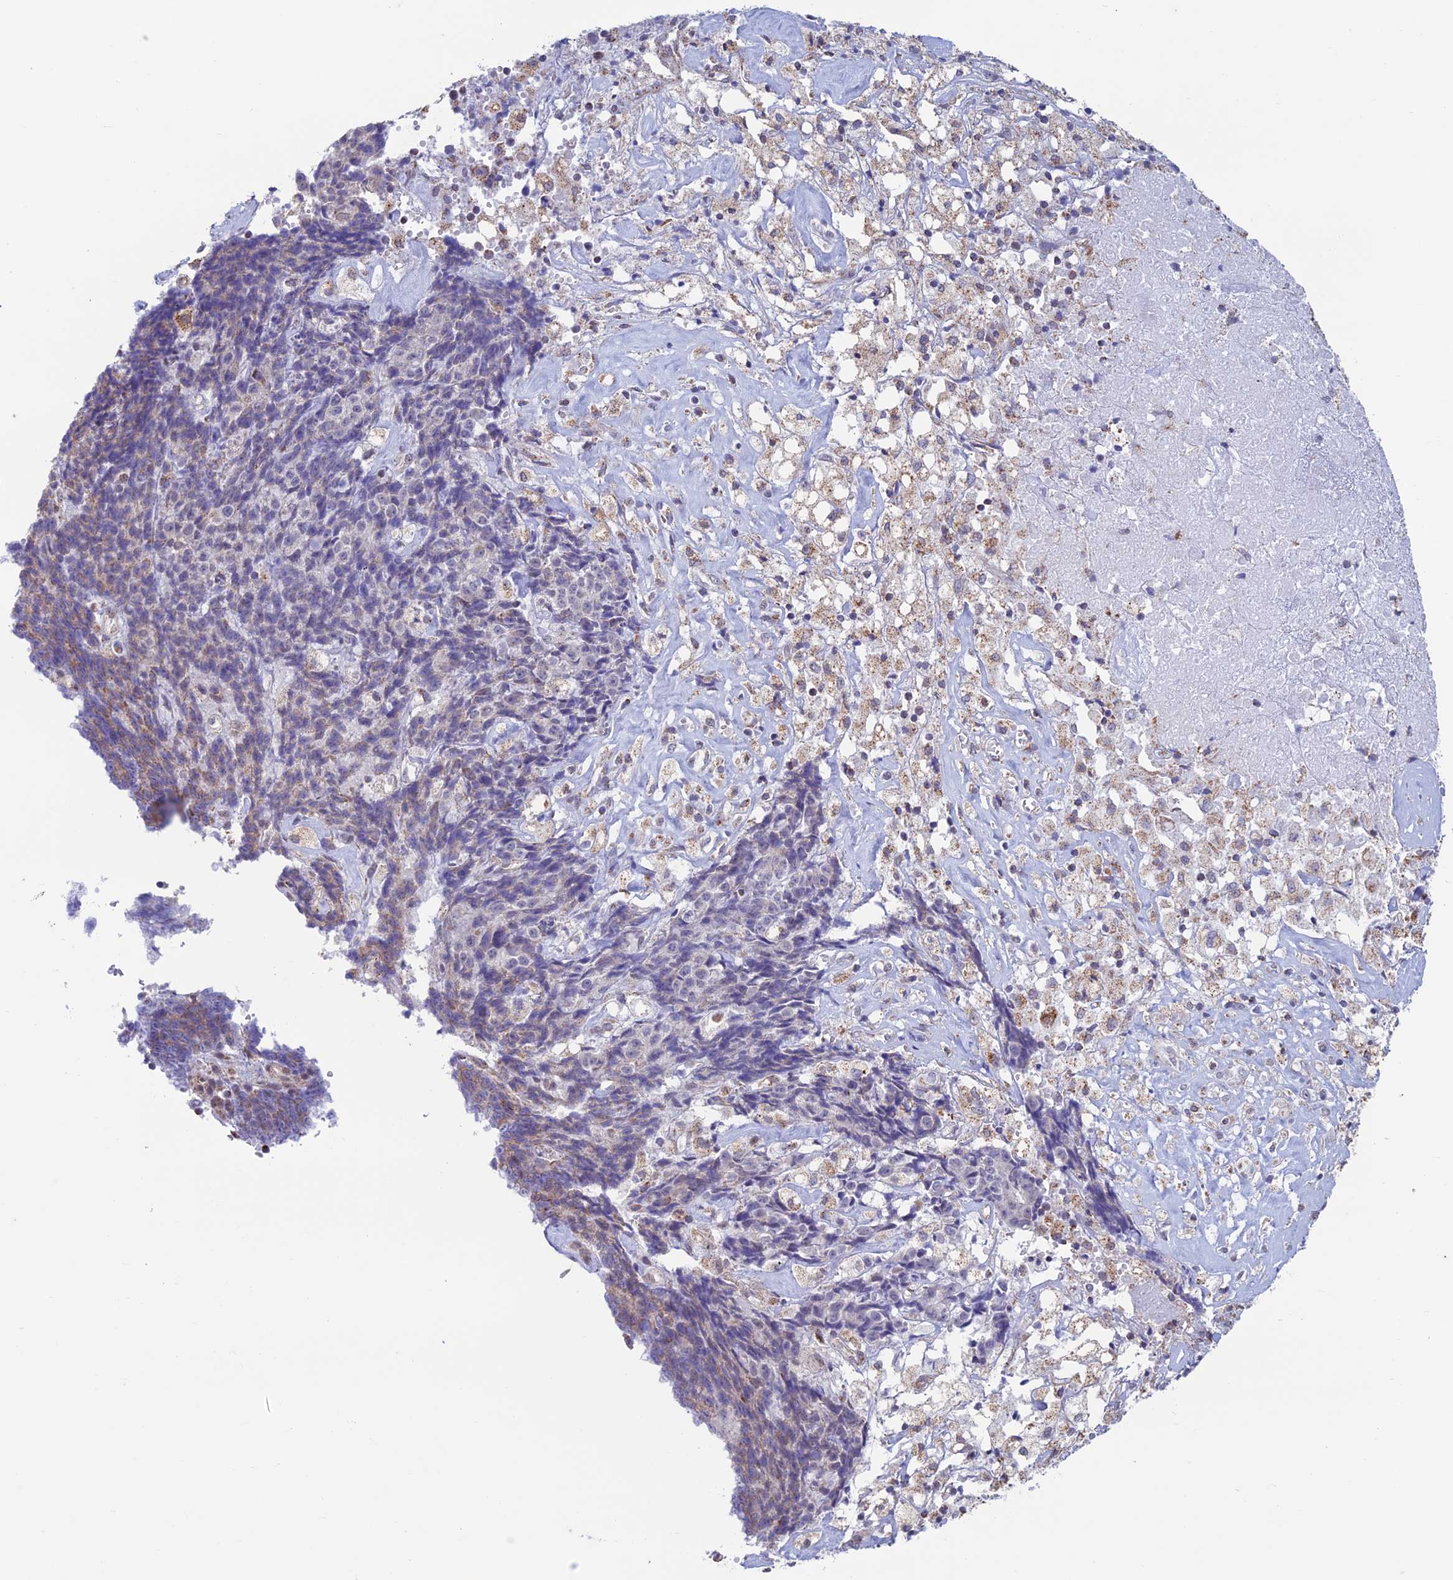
{"staining": {"intensity": "moderate", "quantity": "<25%", "location": "cytoplasmic/membranous"}, "tissue": "ovarian cancer", "cell_type": "Tumor cells", "image_type": "cancer", "snomed": [{"axis": "morphology", "description": "Carcinoma, endometroid"}, {"axis": "topography", "description": "Ovary"}], "caption": "Immunohistochemistry micrograph of neoplastic tissue: ovarian endometroid carcinoma stained using immunohistochemistry (IHC) demonstrates low levels of moderate protein expression localized specifically in the cytoplasmic/membranous of tumor cells, appearing as a cytoplasmic/membranous brown color.", "gene": "ZNG1B", "patient": {"sex": "female", "age": 42}}